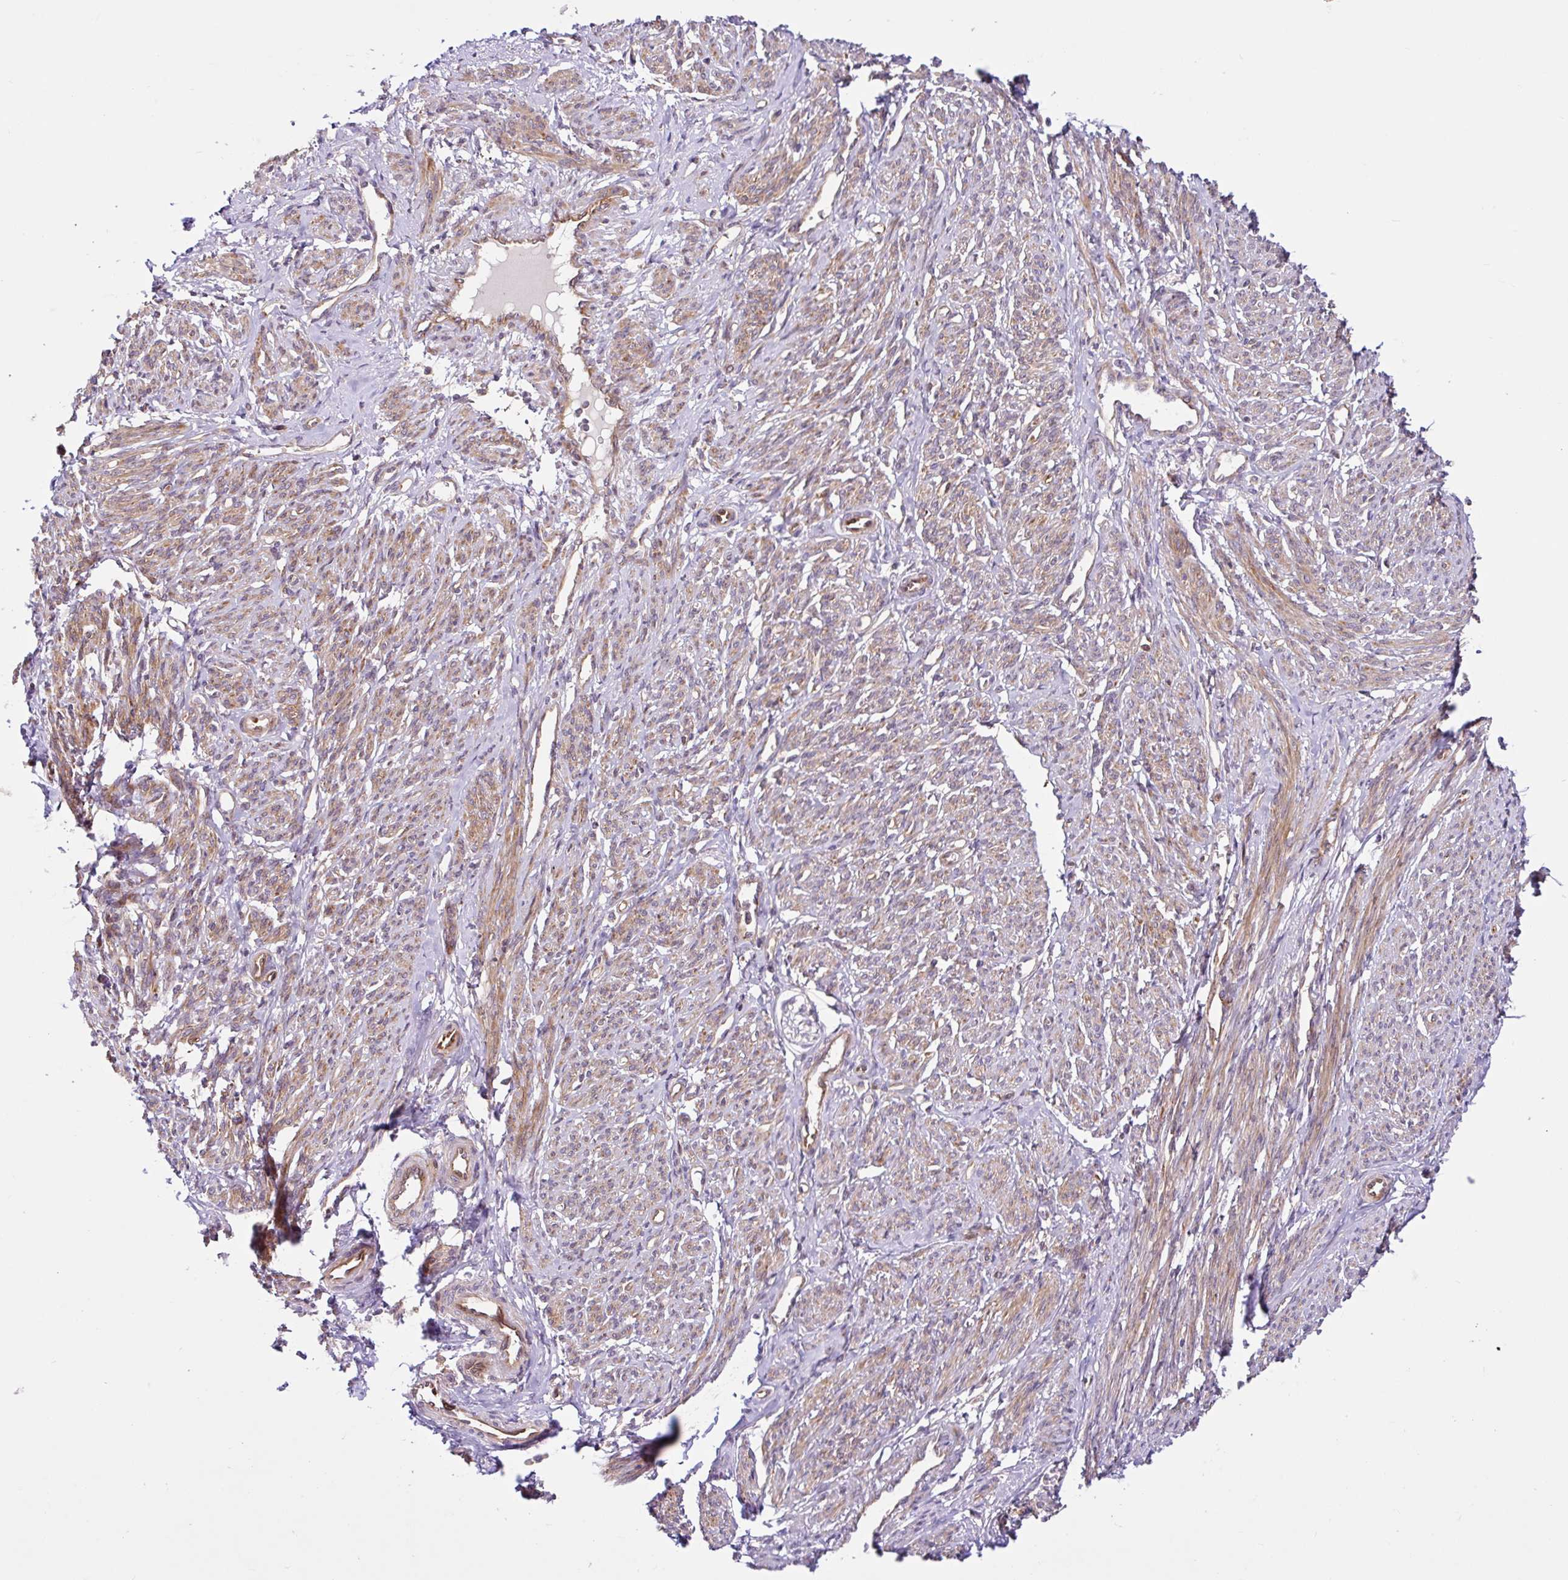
{"staining": {"intensity": "moderate", "quantity": ">75%", "location": "cytoplasmic/membranous"}, "tissue": "smooth muscle", "cell_type": "Smooth muscle cells", "image_type": "normal", "snomed": [{"axis": "morphology", "description": "Normal tissue, NOS"}, {"axis": "topography", "description": "Smooth muscle"}], "caption": "Protein staining demonstrates moderate cytoplasmic/membranous staining in about >75% of smooth muscle cells in normal smooth muscle. (DAB = brown stain, brightfield microscopy at high magnification).", "gene": "NTPCR", "patient": {"sex": "female", "age": 65}}